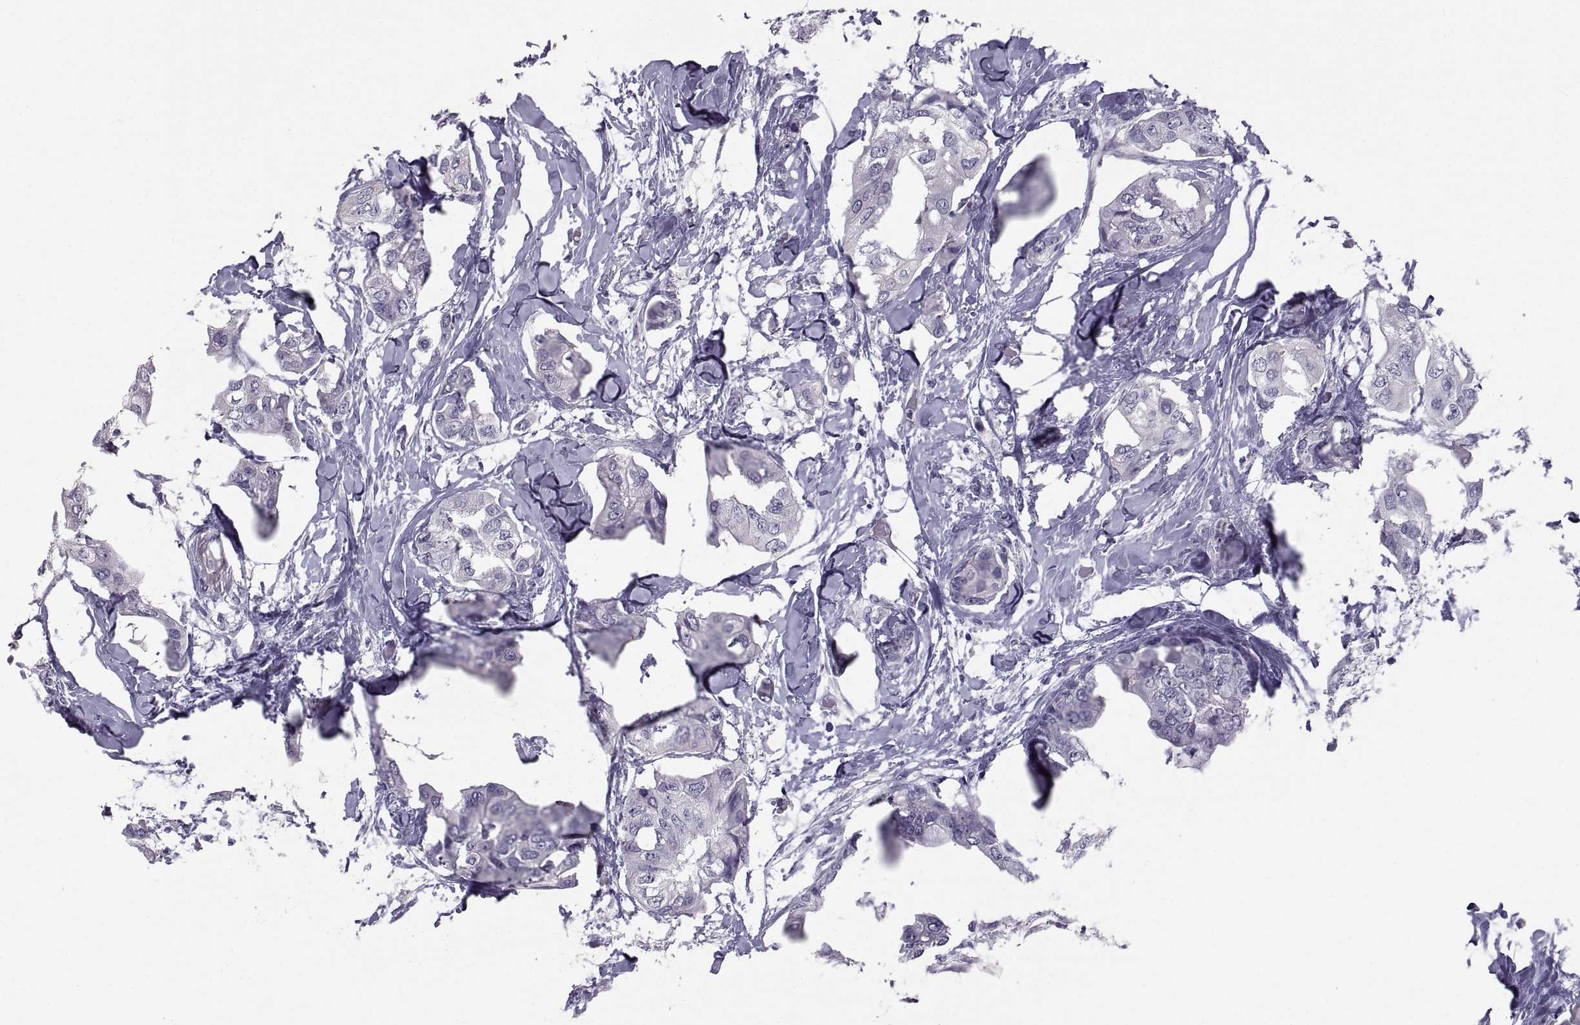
{"staining": {"intensity": "negative", "quantity": "none", "location": "none"}, "tissue": "breast cancer", "cell_type": "Tumor cells", "image_type": "cancer", "snomed": [{"axis": "morphology", "description": "Normal tissue, NOS"}, {"axis": "morphology", "description": "Duct carcinoma"}, {"axis": "topography", "description": "Breast"}], "caption": "High magnification brightfield microscopy of breast invasive ductal carcinoma stained with DAB (3,3'-diaminobenzidine) (brown) and counterstained with hematoxylin (blue): tumor cells show no significant staining. (Stains: DAB immunohistochemistry with hematoxylin counter stain, Microscopy: brightfield microscopy at high magnification).", "gene": "IGSF1", "patient": {"sex": "female", "age": 40}}